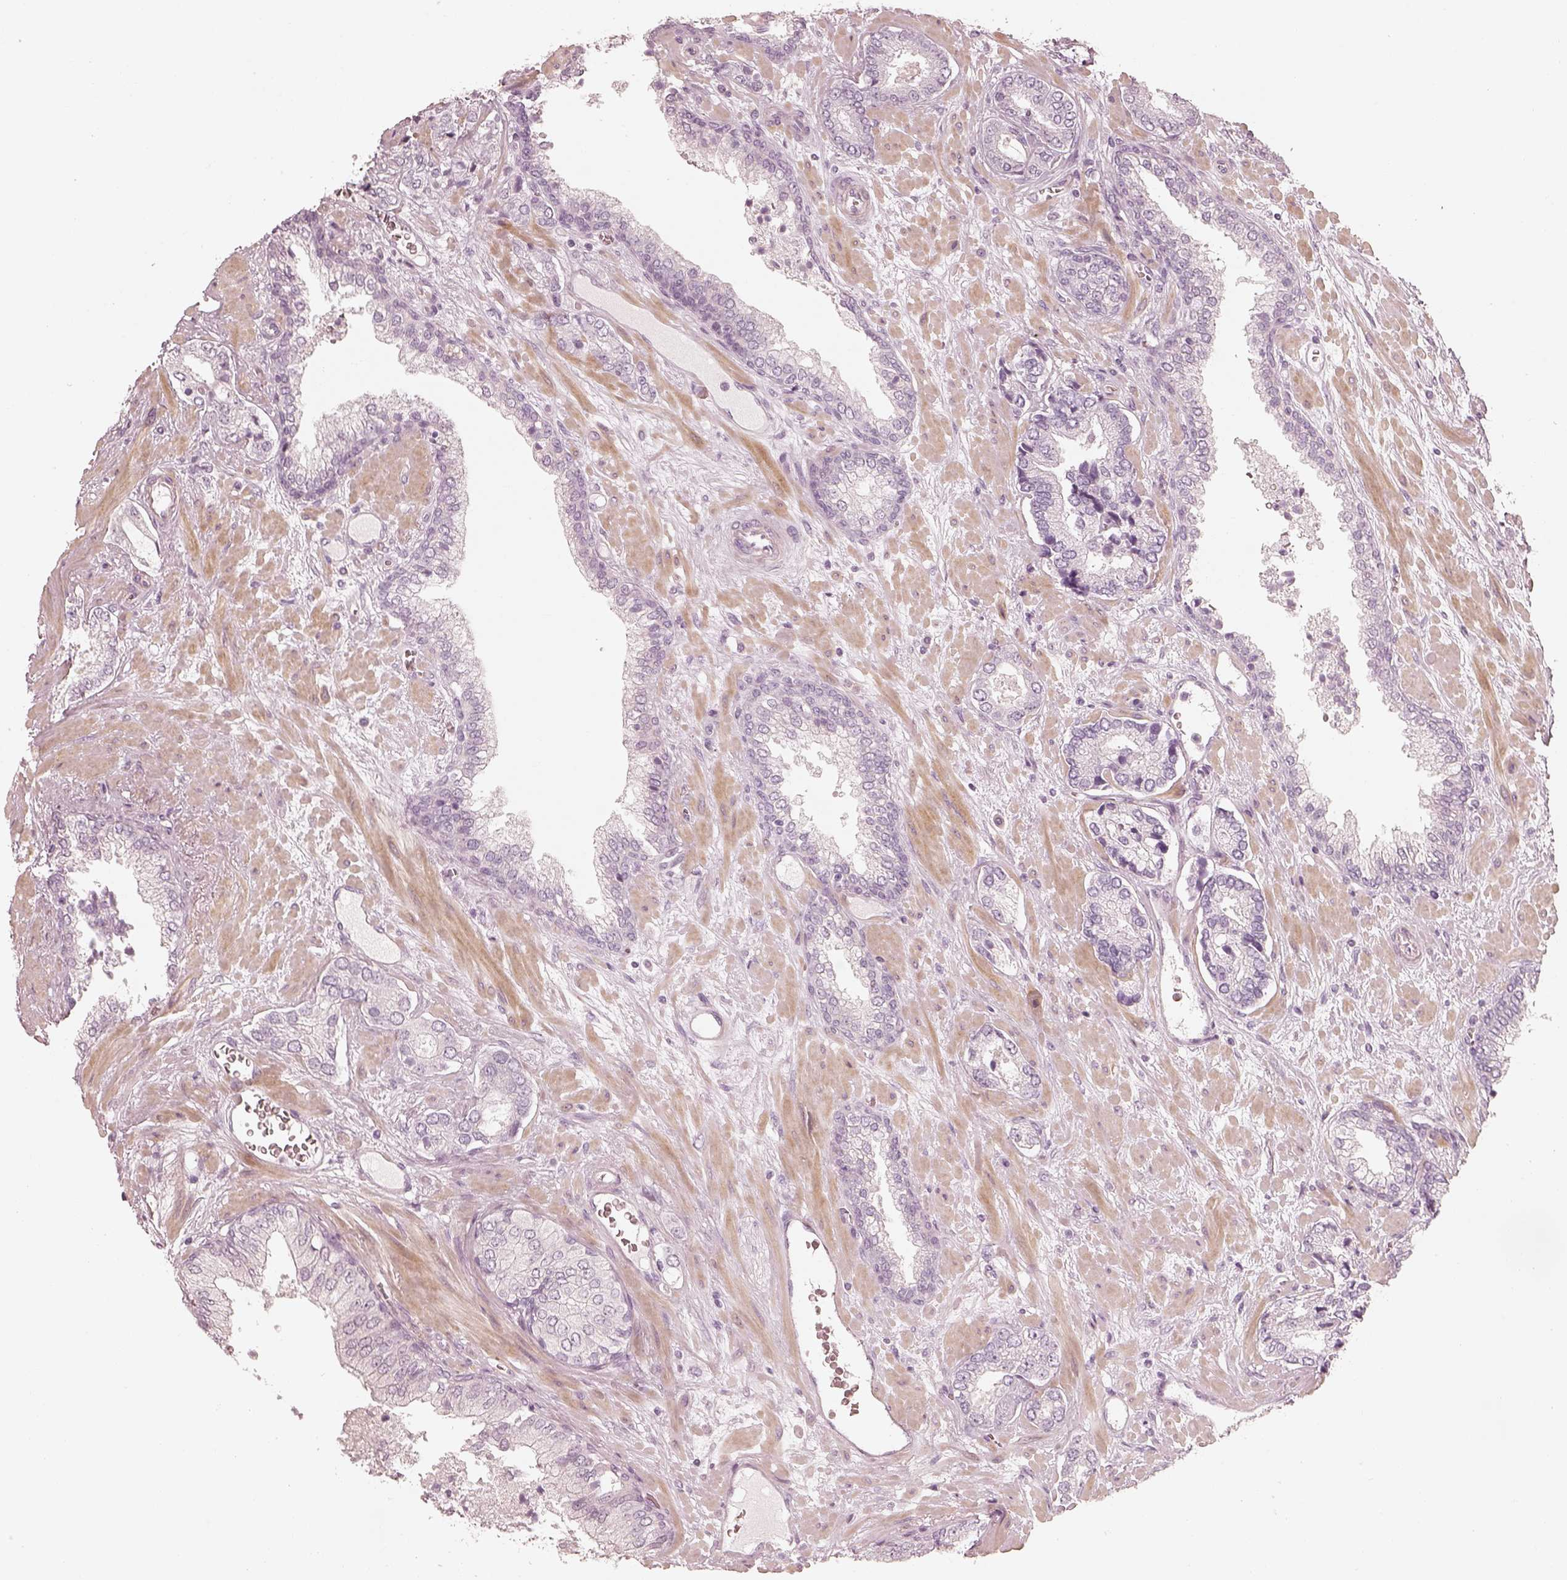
{"staining": {"intensity": "negative", "quantity": "none", "location": "none"}, "tissue": "prostate cancer", "cell_type": "Tumor cells", "image_type": "cancer", "snomed": [{"axis": "morphology", "description": "Adenocarcinoma, Low grade"}, {"axis": "topography", "description": "Prostate"}], "caption": "Human prostate cancer stained for a protein using IHC displays no positivity in tumor cells.", "gene": "SPATA24", "patient": {"sex": "male", "age": 61}}